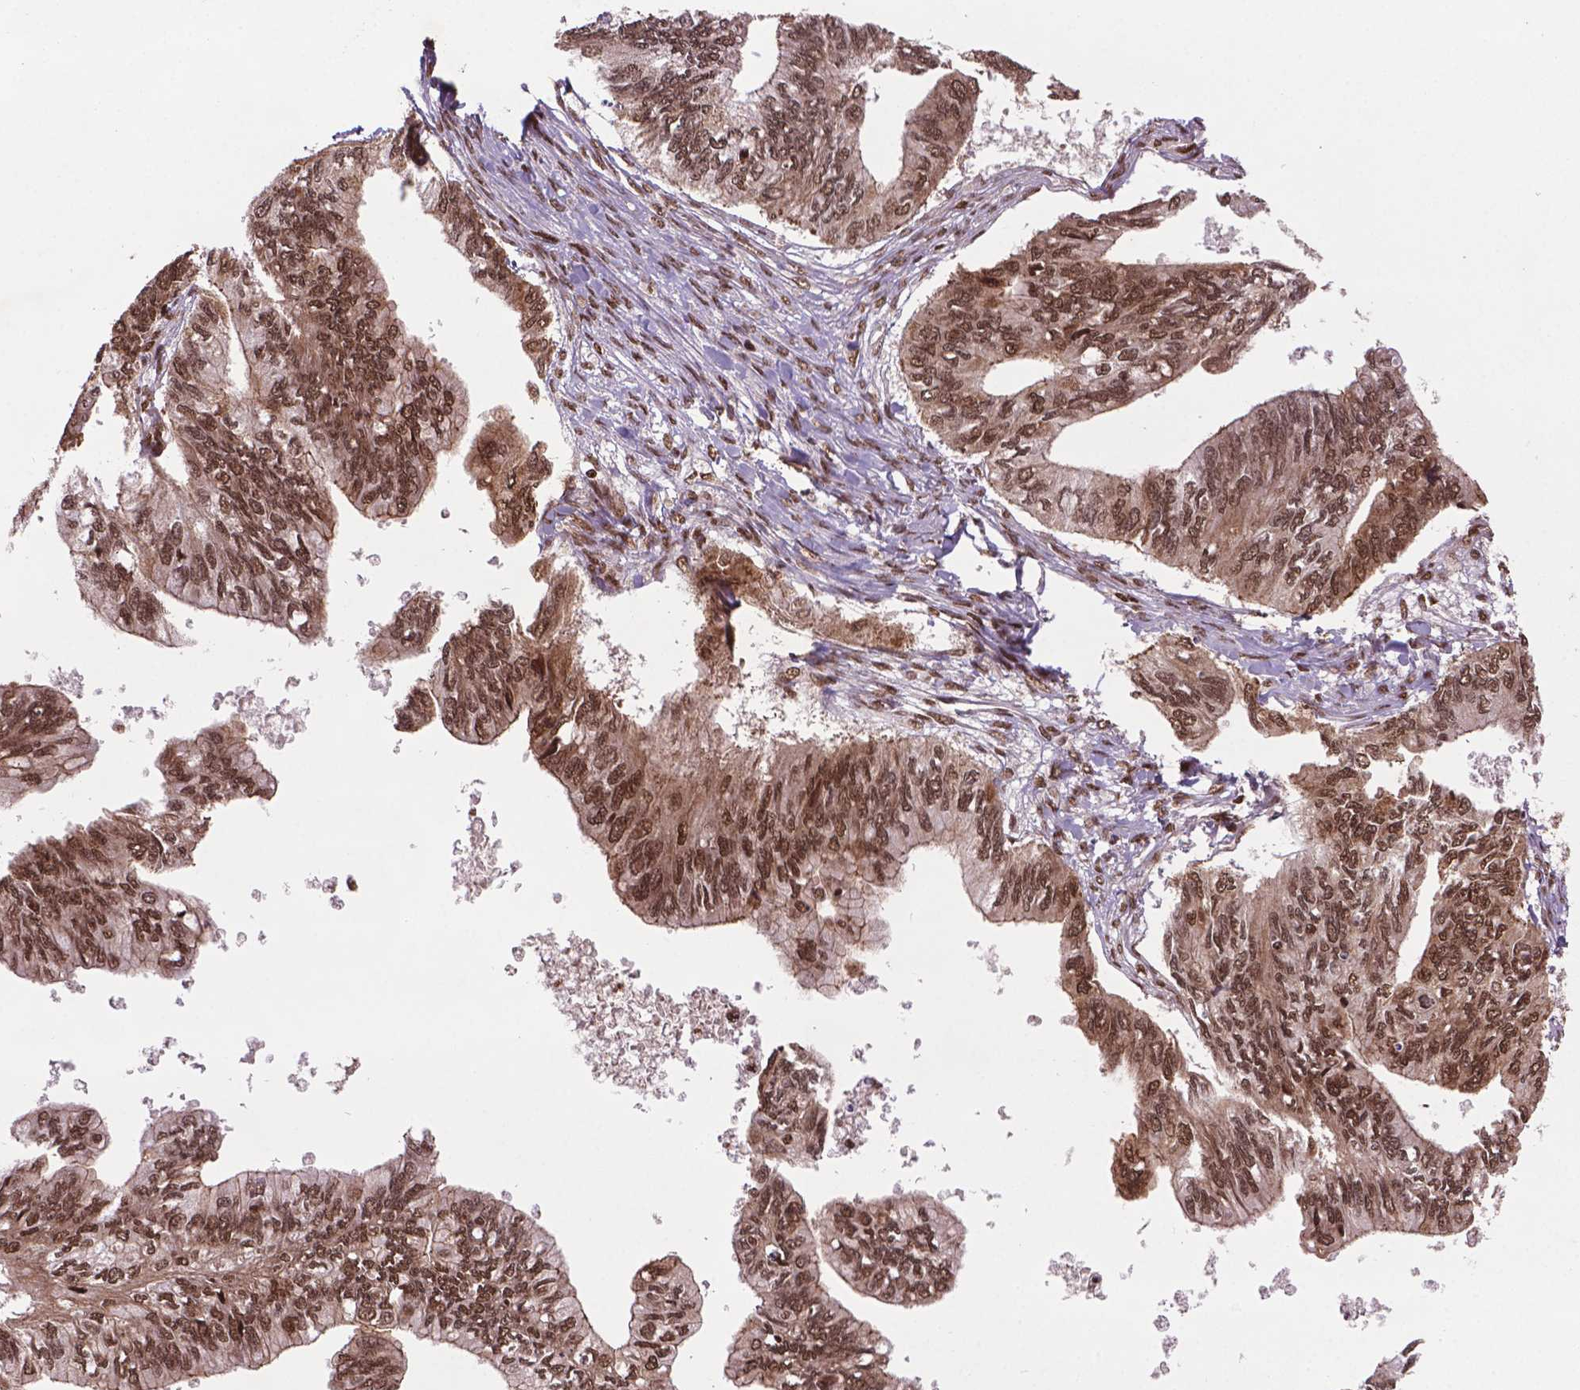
{"staining": {"intensity": "strong", "quantity": ">75%", "location": "nuclear"}, "tissue": "ovarian cancer", "cell_type": "Tumor cells", "image_type": "cancer", "snomed": [{"axis": "morphology", "description": "Cystadenocarcinoma, mucinous, NOS"}, {"axis": "topography", "description": "Ovary"}], "caption": "A brown stain shows strong nuclear positivity of a protein in human ovarian cancer tumor cells.", "gene": "SIRT6", "patient": {"sex": "female", "age": 76}}